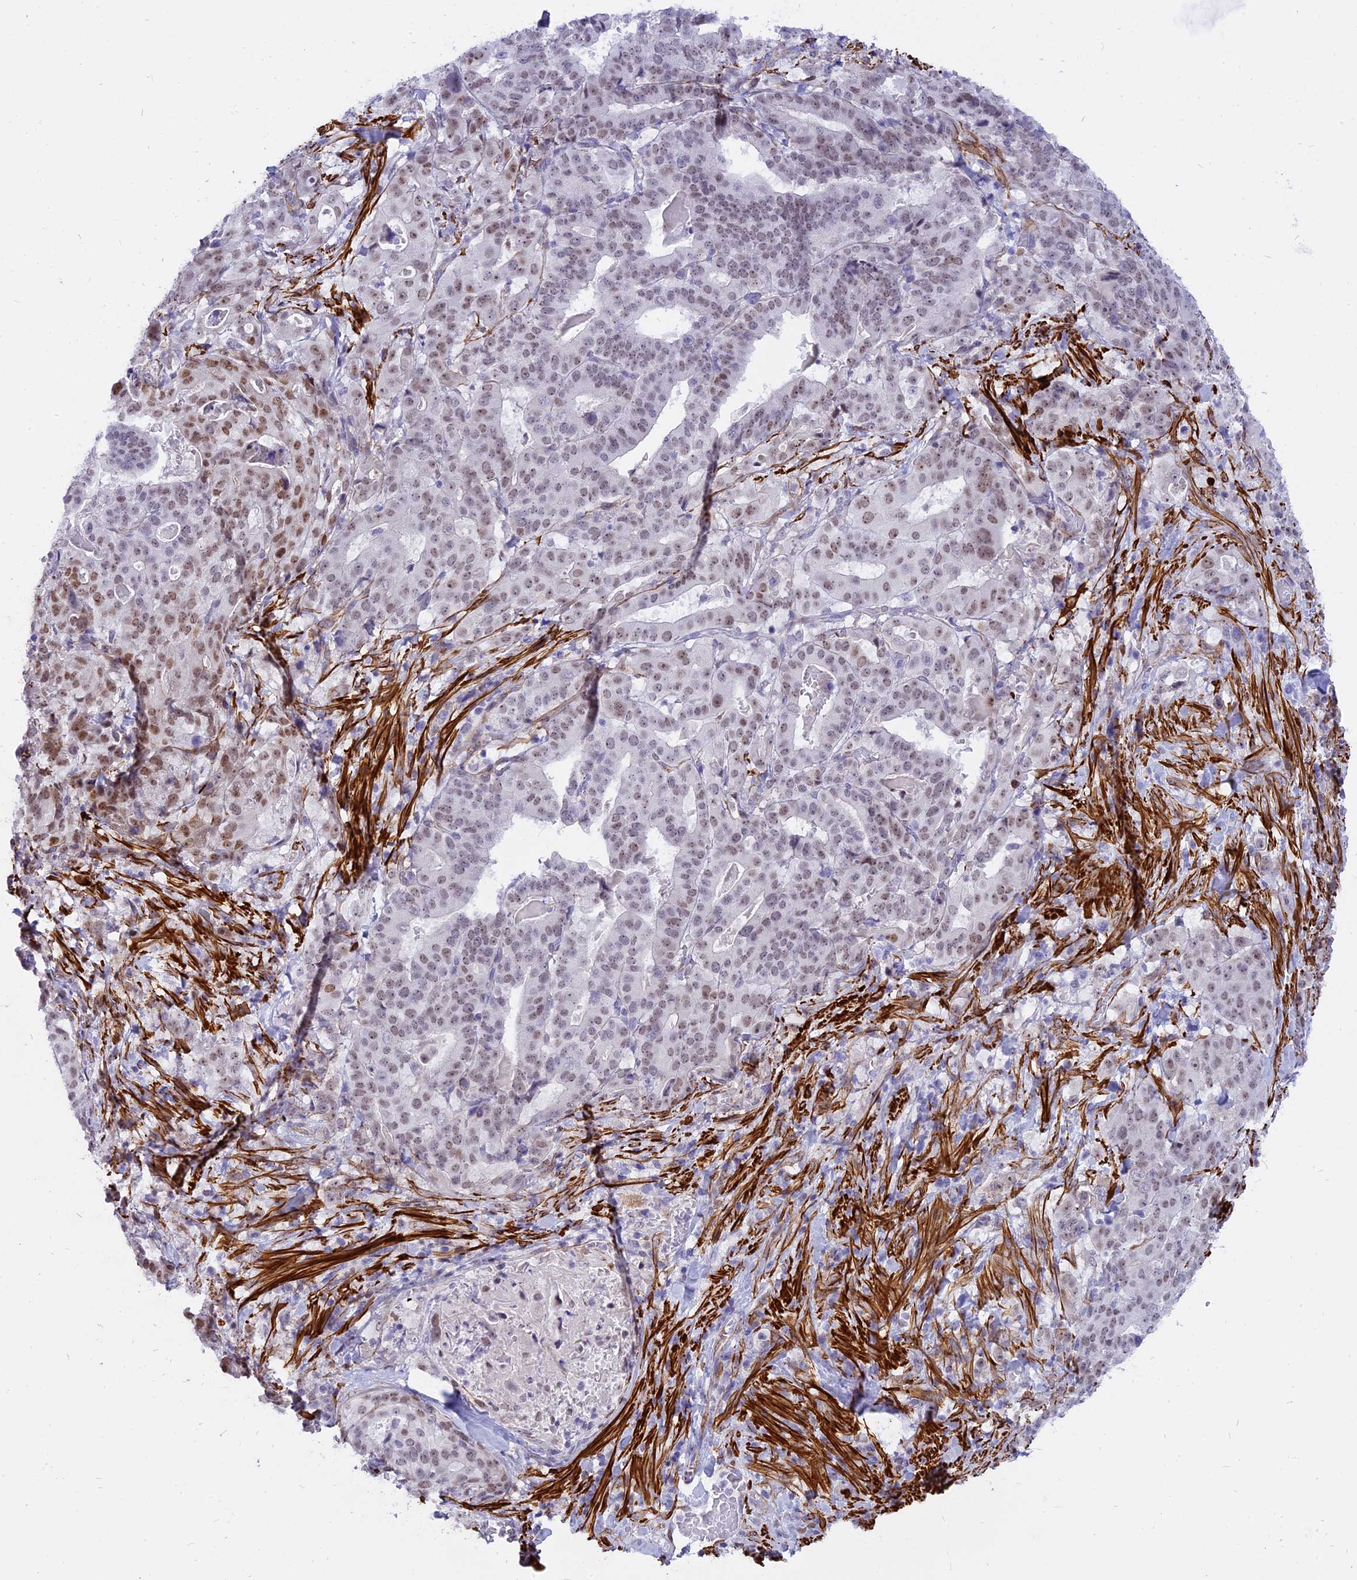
{"staining": {"intensity": "weak", "quantity": ">75%", "location": "nuclear"}, "tissue": "stomach cancer", "cell_type": "Tumor cells", "image_type": "cancer", "snomed": [{"axis": "morphology", "description": "Adenocarcinoma, NOS"}, {"axis": "topography", "description": "Stomach"}], "caption": "Brown immunohistochemical staining in human stomach adenocarcinoma shows weak nuclear positivity in approximately >75% of tumor cells. (IHC, brightfield microscopy, high magnification).", "gene": "CENPV", "patient": {"sex": "male", "age": 48}}